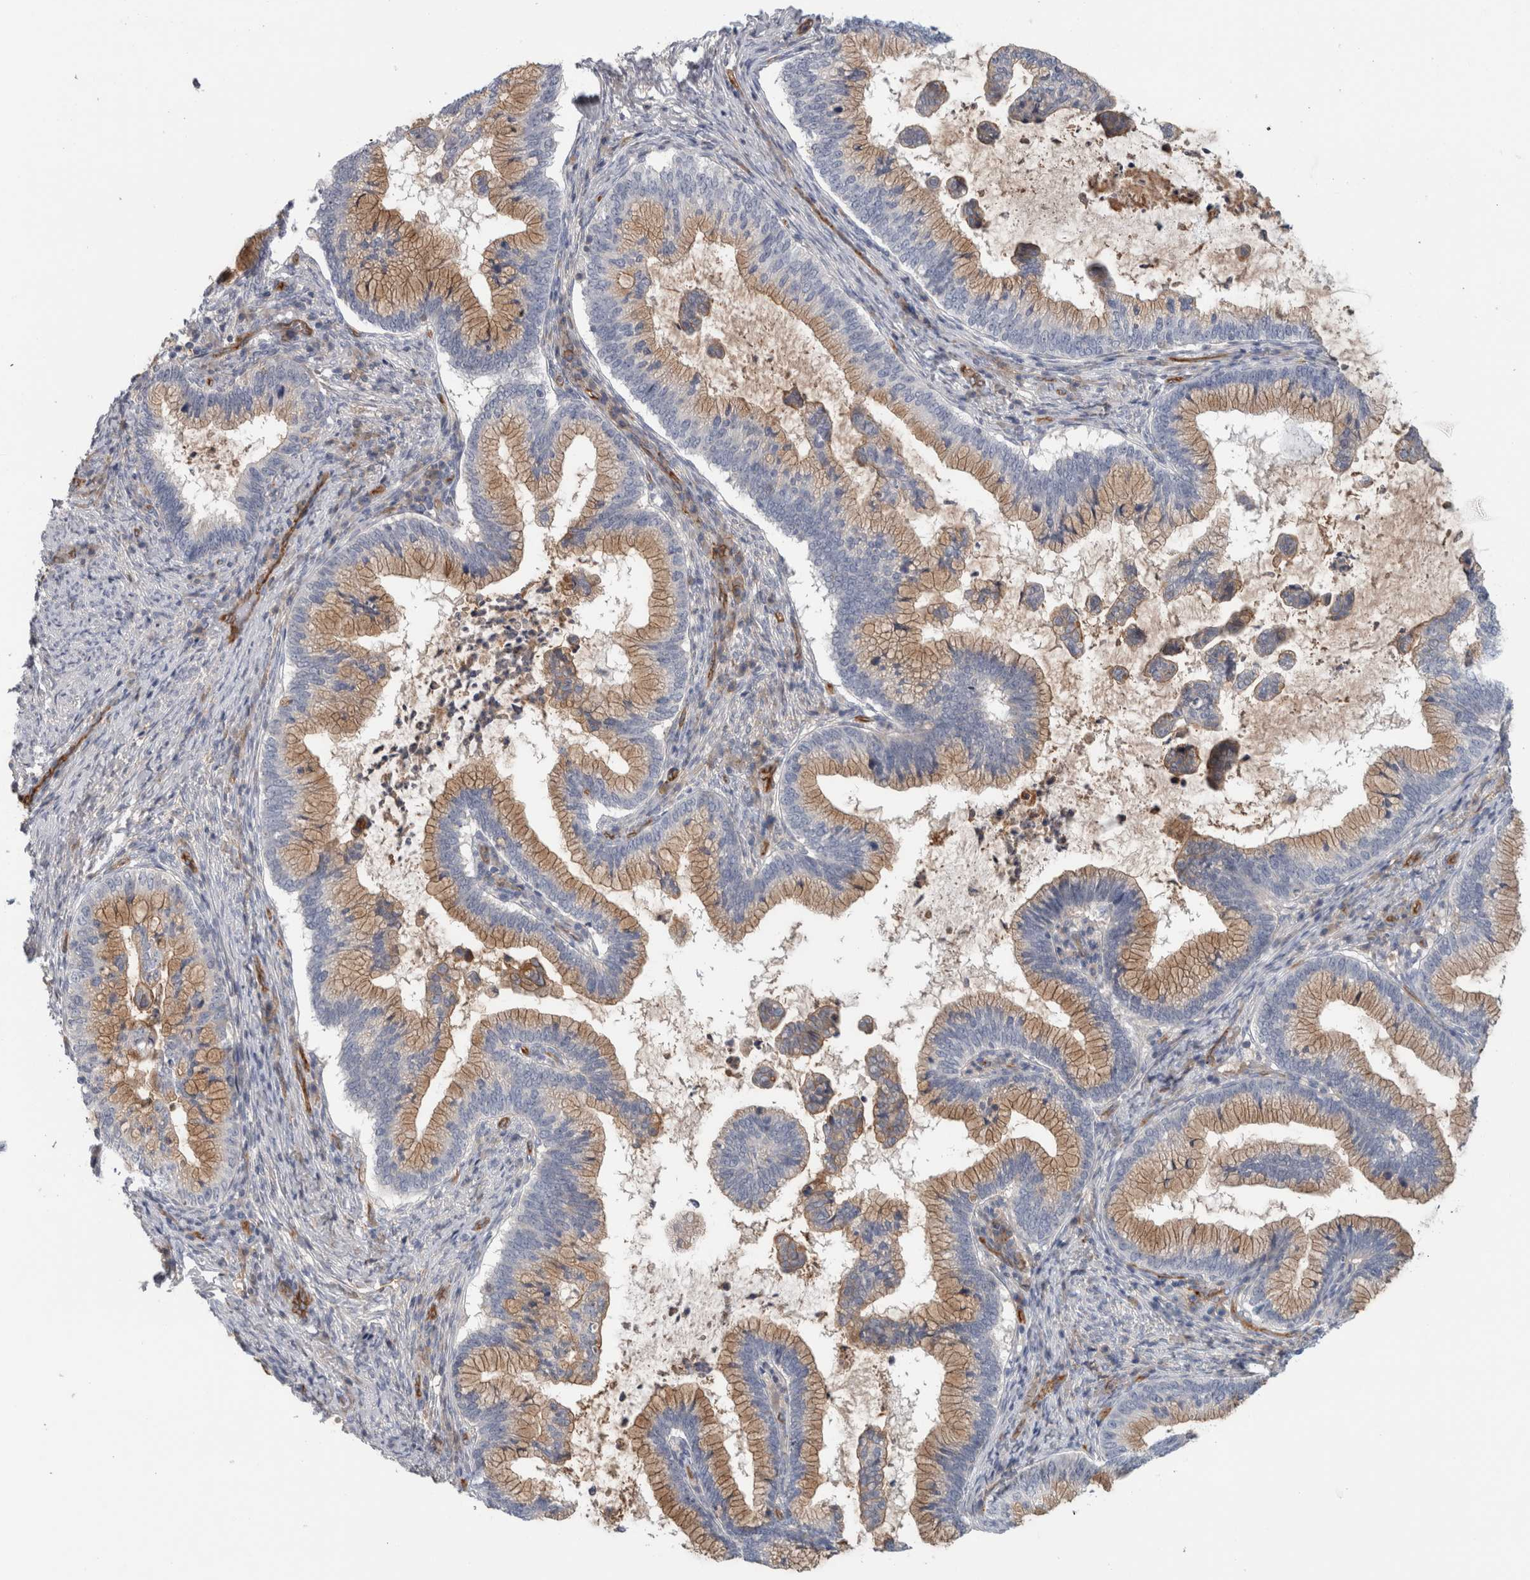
{"staining": {"intensity": "weak", "quantity": ">75%", "location": "cytoplasmic/membranous"}, "tissue": "cervical cancer", "cell_type": "Tumor cells", "image_type": "cancer", "snomed": [{"axis": "morphology", "description": "Adenocarcinoma, NOS"}, {"axis": "topography", "description": "Cervix"}], "caption": "Cervical adenocarcinoma stained for a protein reveals weak cytoplasmic/membranous positivity in tumor cells. (DAB = brown stain, brightfield microscopy at high magnification).", "gene": "CD59", "patient": {"sex": "female", "age": 36}}